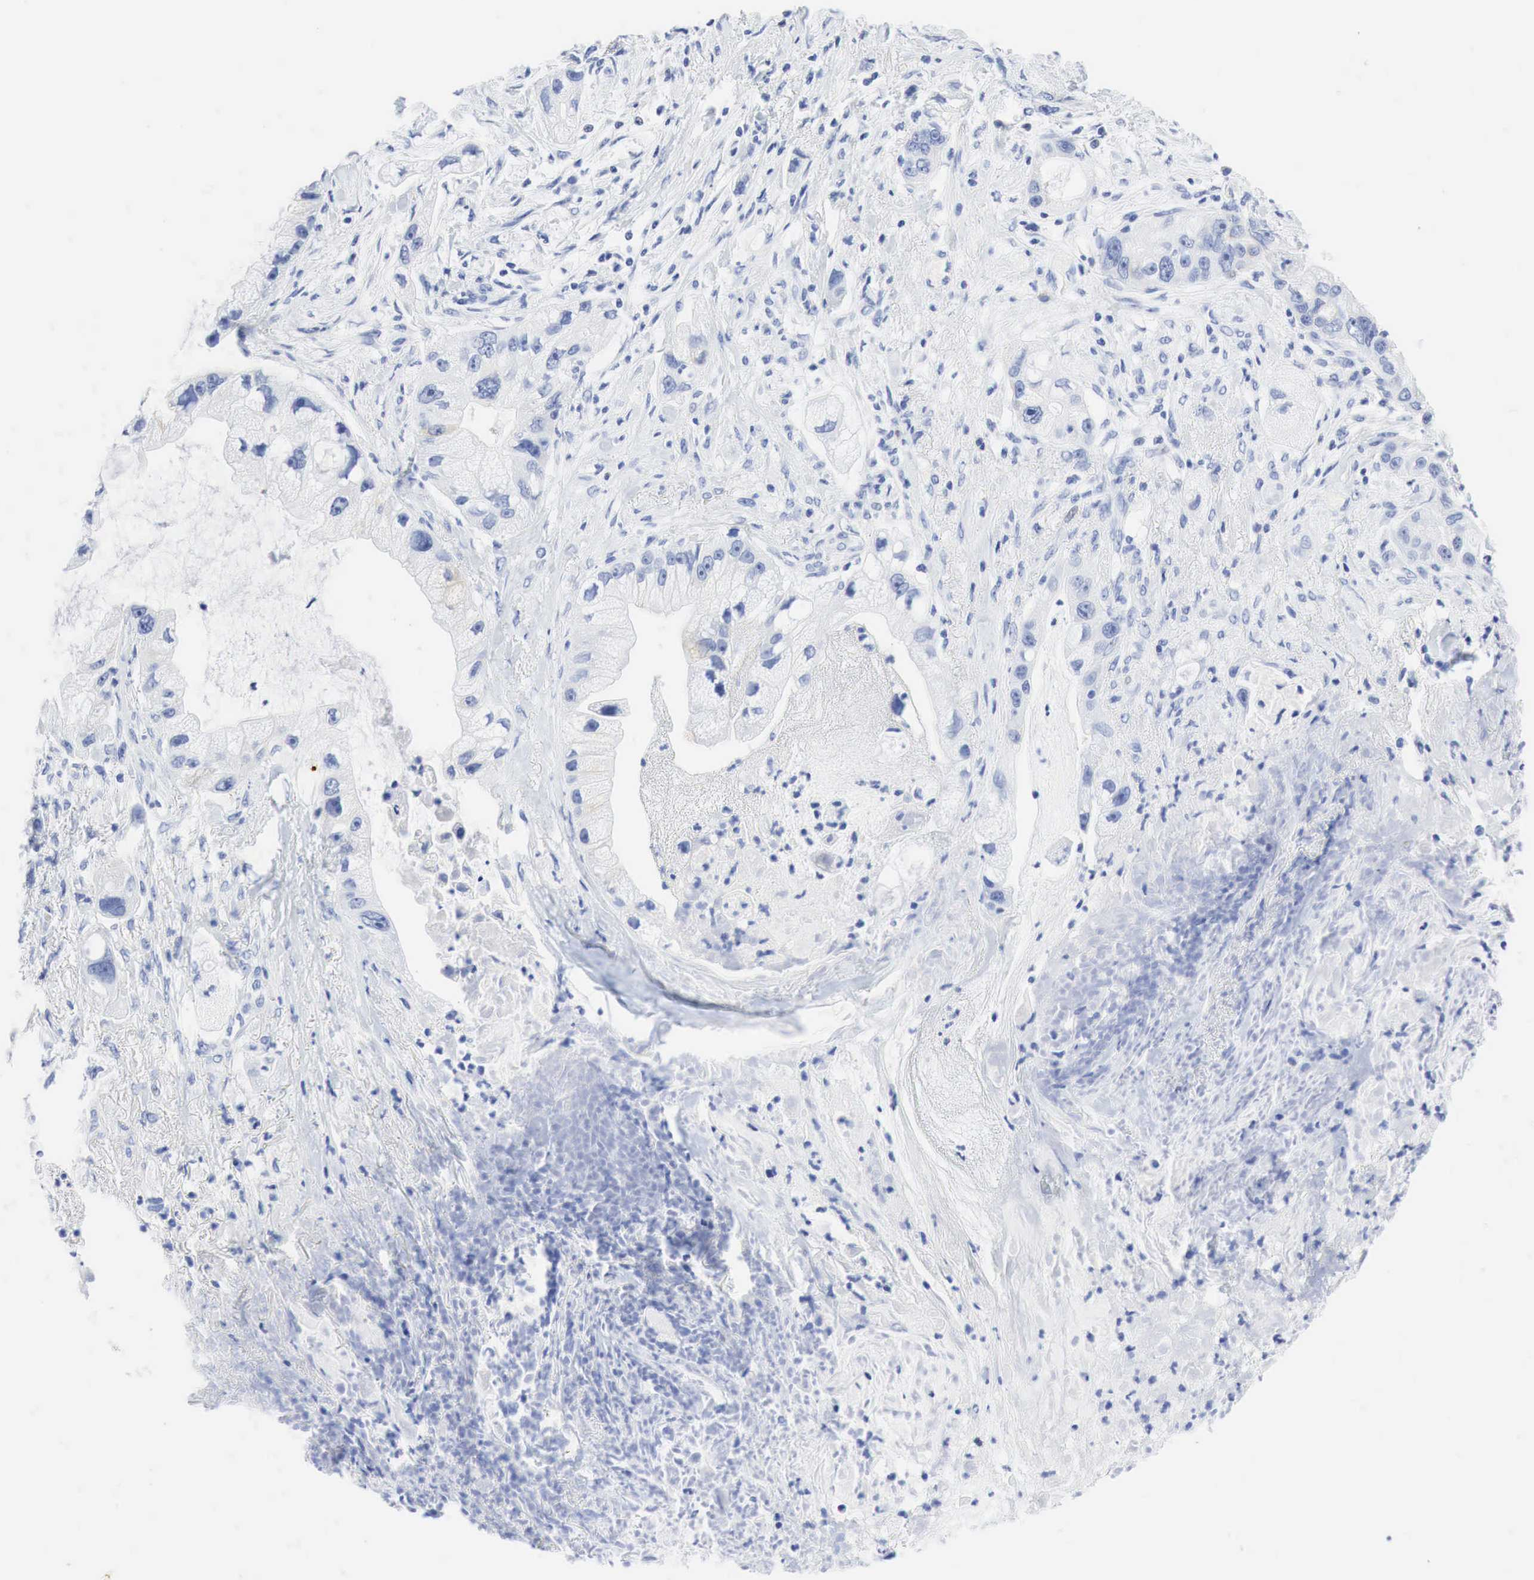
{"staining": {"intensity": "weak", "quantity": "<25%", "location": "cytoplasmic/membranous,nuclear"}, "tissue": "pancreatic cancer", "cell_type": "Tumor cells", "image_type": "cancer", "snomed": [{"axis": "morphology", "description": "Adenocarcinoma, NOS"}, {"axis": "topography", "description": "Pancreas"}, {"axis": "topography", "description": "Stomach, upper"}], "caption": "This is an immunohistochemistry (IHC) photomicrograph of pancreatic cancer (adenocarcinoma). There is no positivity in tumor cells.", "gene": "INHA", "patient": {"sex": "male", "age": 77}}